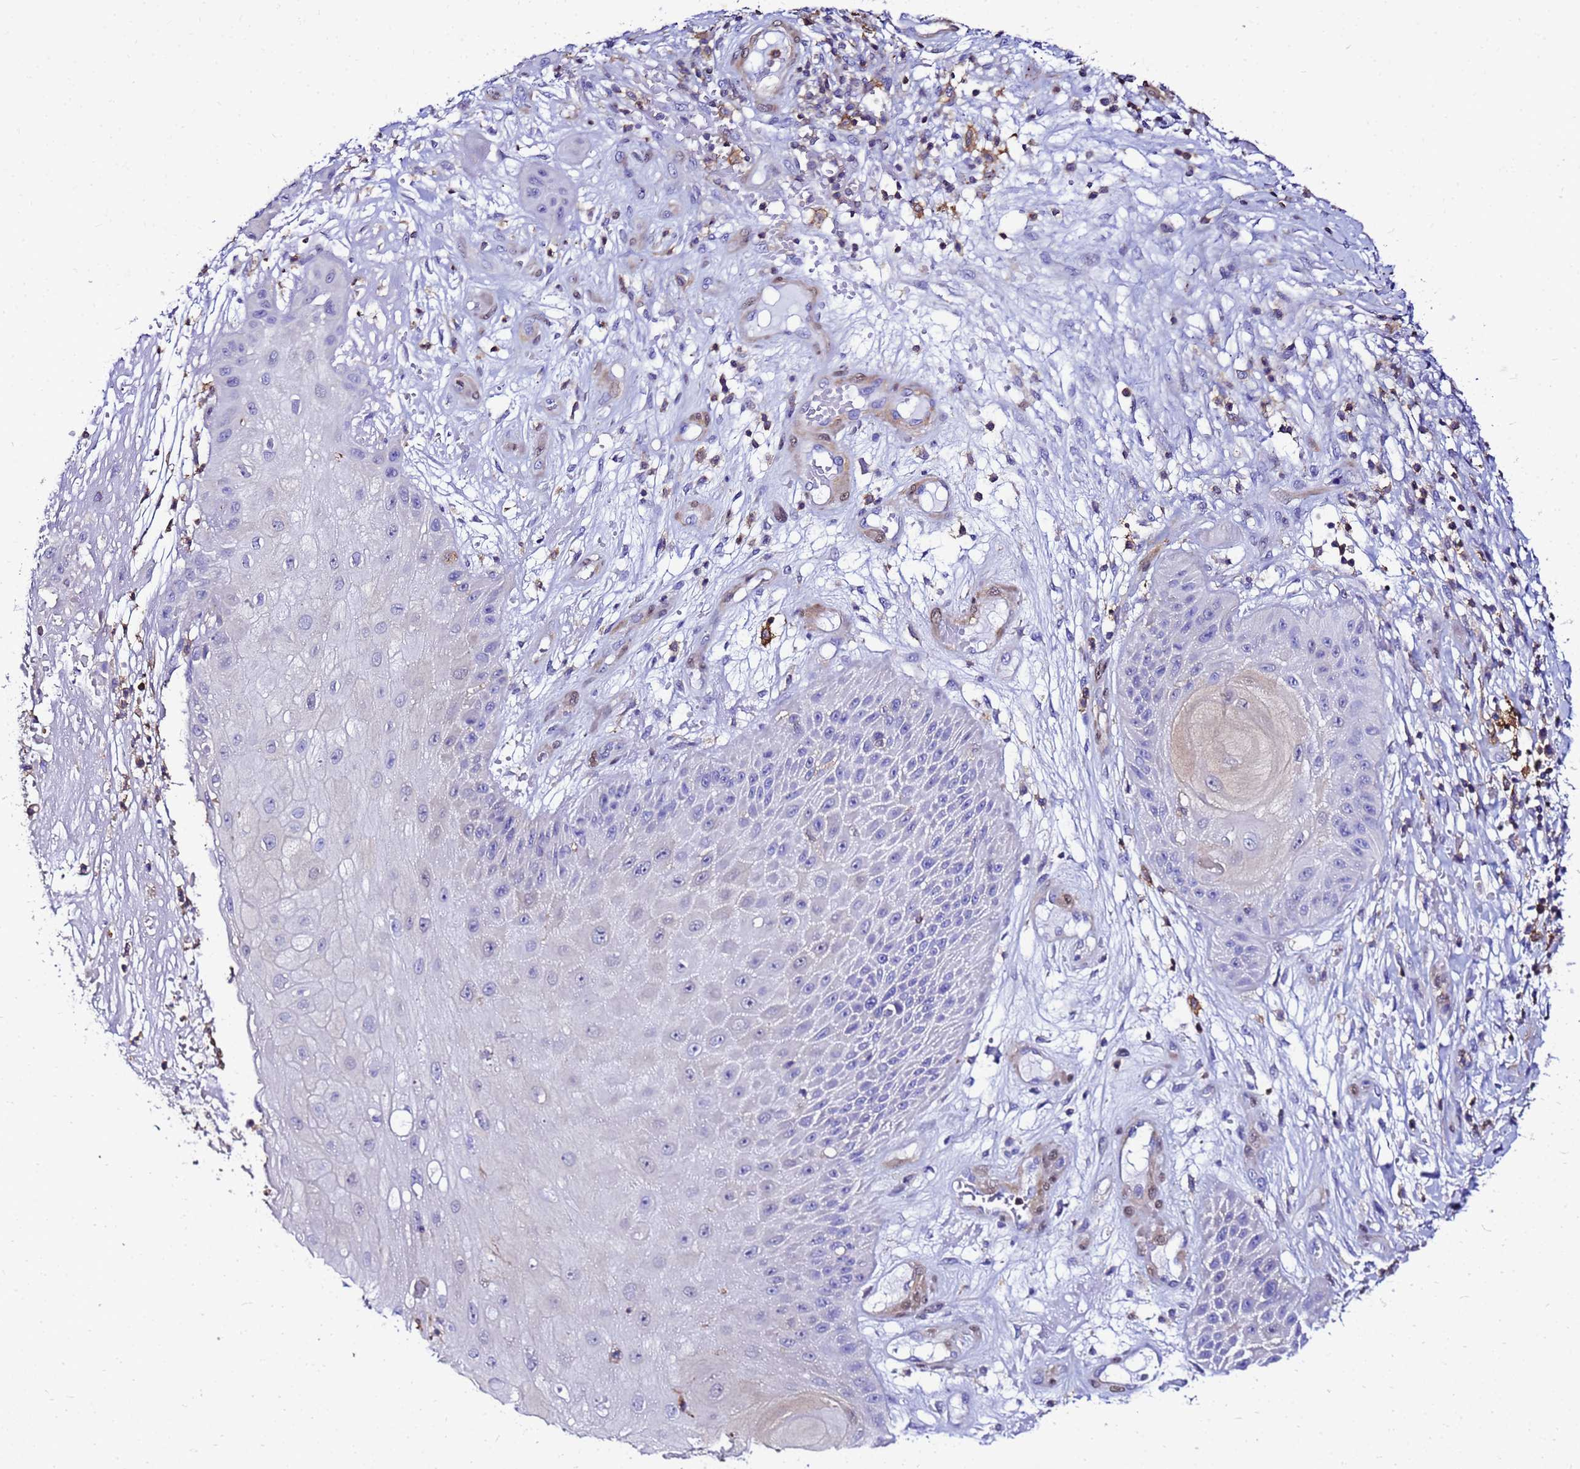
{"staining": {"intensity": "negative", "quantity": "none", "location": "none"}, "tissue": "skin cancer", "cell_type": "Tumor cells", "image_type": "cancer", "snomed": [{"axis": "morphology", "description": "Squamous cell carcinoma, NOS"}, {"axis": "topography", "description": "Skin"}], "caption": "Skin cancer (squamous cell carcinoma) stained for a protein using immunohistochemistry (IHC) reveals no expression tumor cells.", "gene": "DBNDD2", "patient": {"sex": "male", "age": 70}}